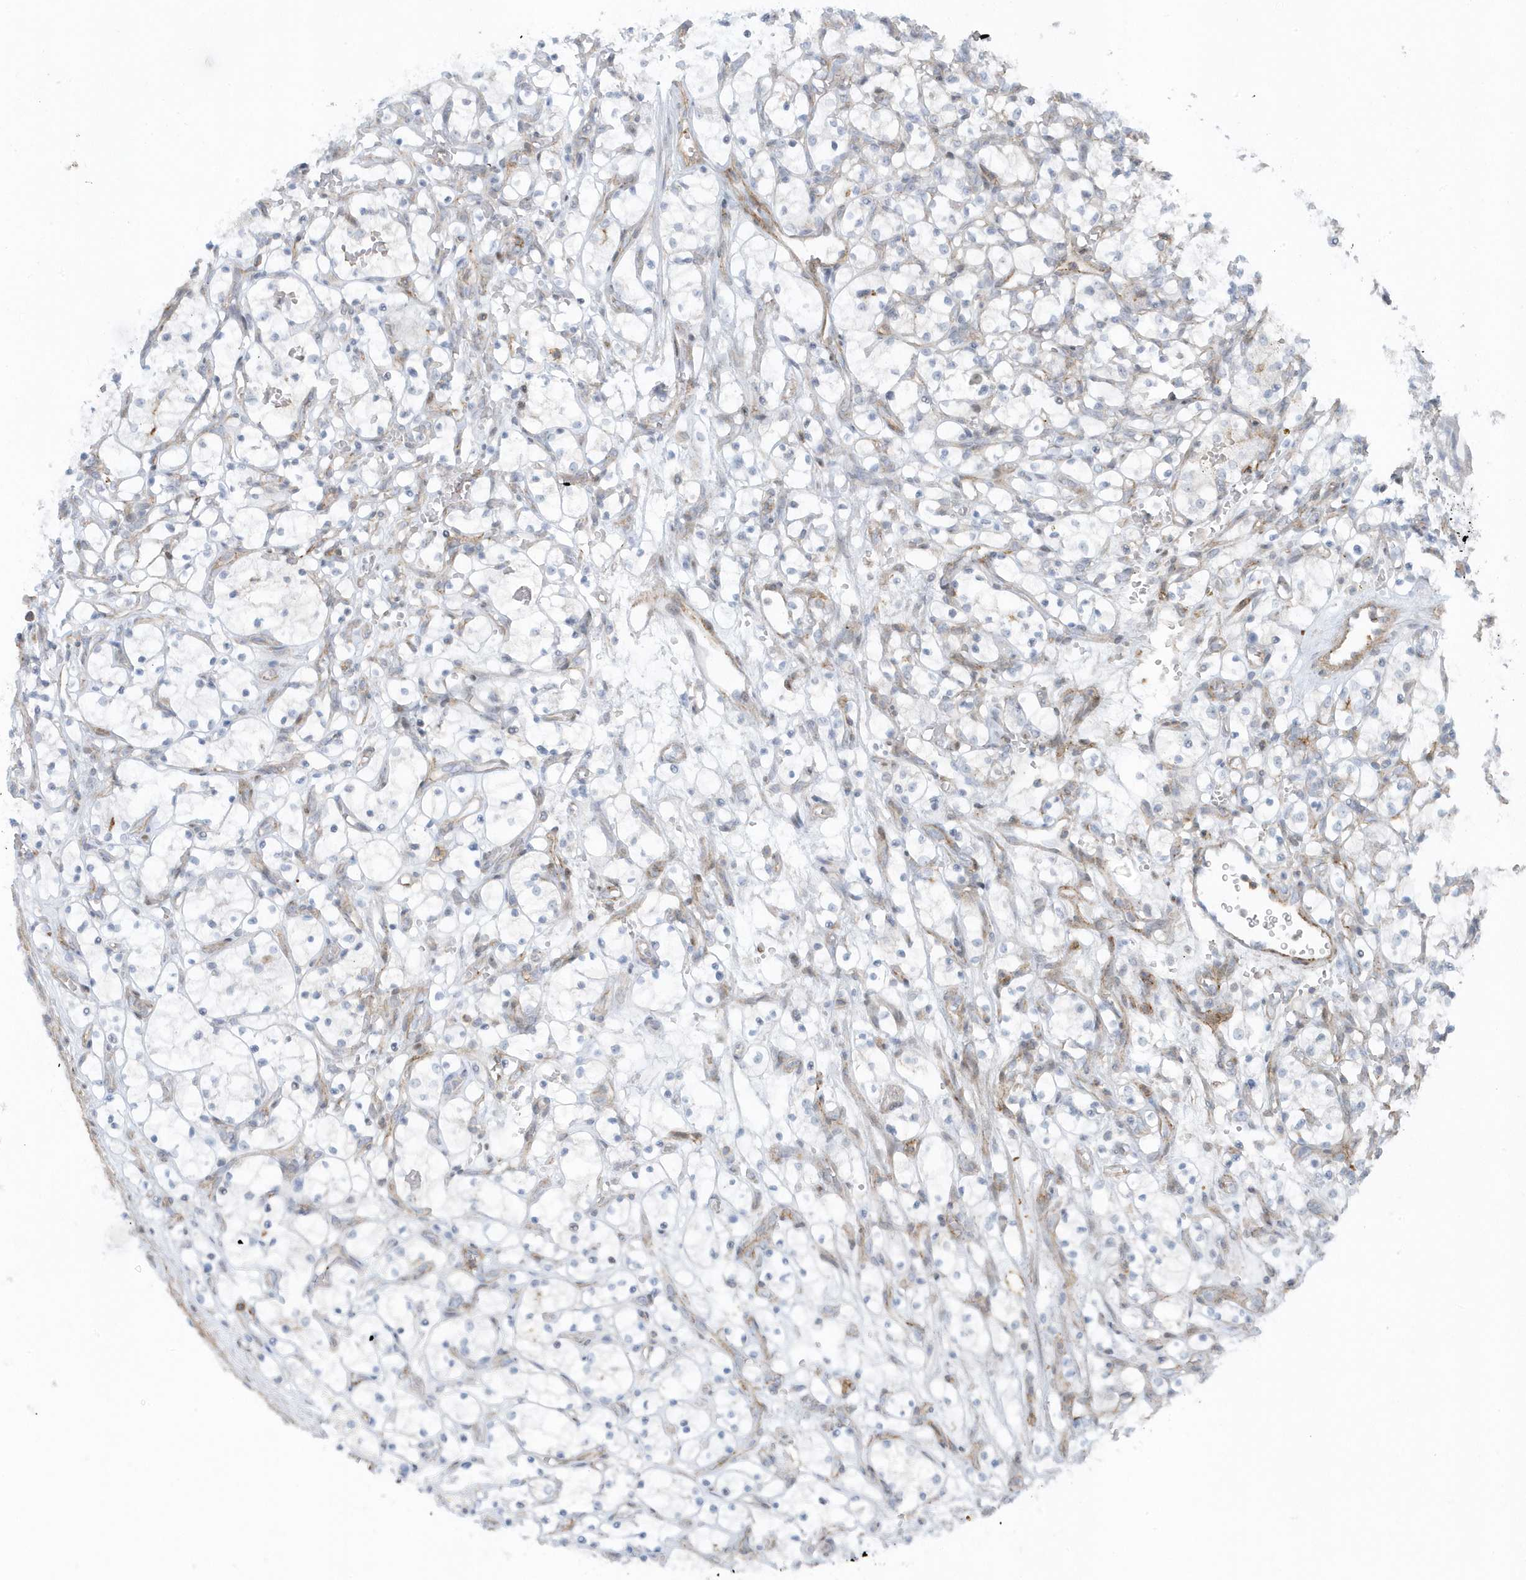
{"staining": {"intensity": "negative", "quantity": "none", "location": "none"}, "tissue": "renal cancer", "cell_type": "Tumor cells", "image_type": "cancer", "snomed": [{"axis": "morphology", "description": "Adenocarcinoma, NOS"}, {"axis": "topography", "description": "Kidney"}], "caption": "High power microscopy histopathology image of an immunohistochemistry (IHC) photomicrograph of adenocarcinoma (renal), revealing no significant positivity in tumor cells.", "gene": "CACNB2", "patient": {"sex": "female", "age": 69}}